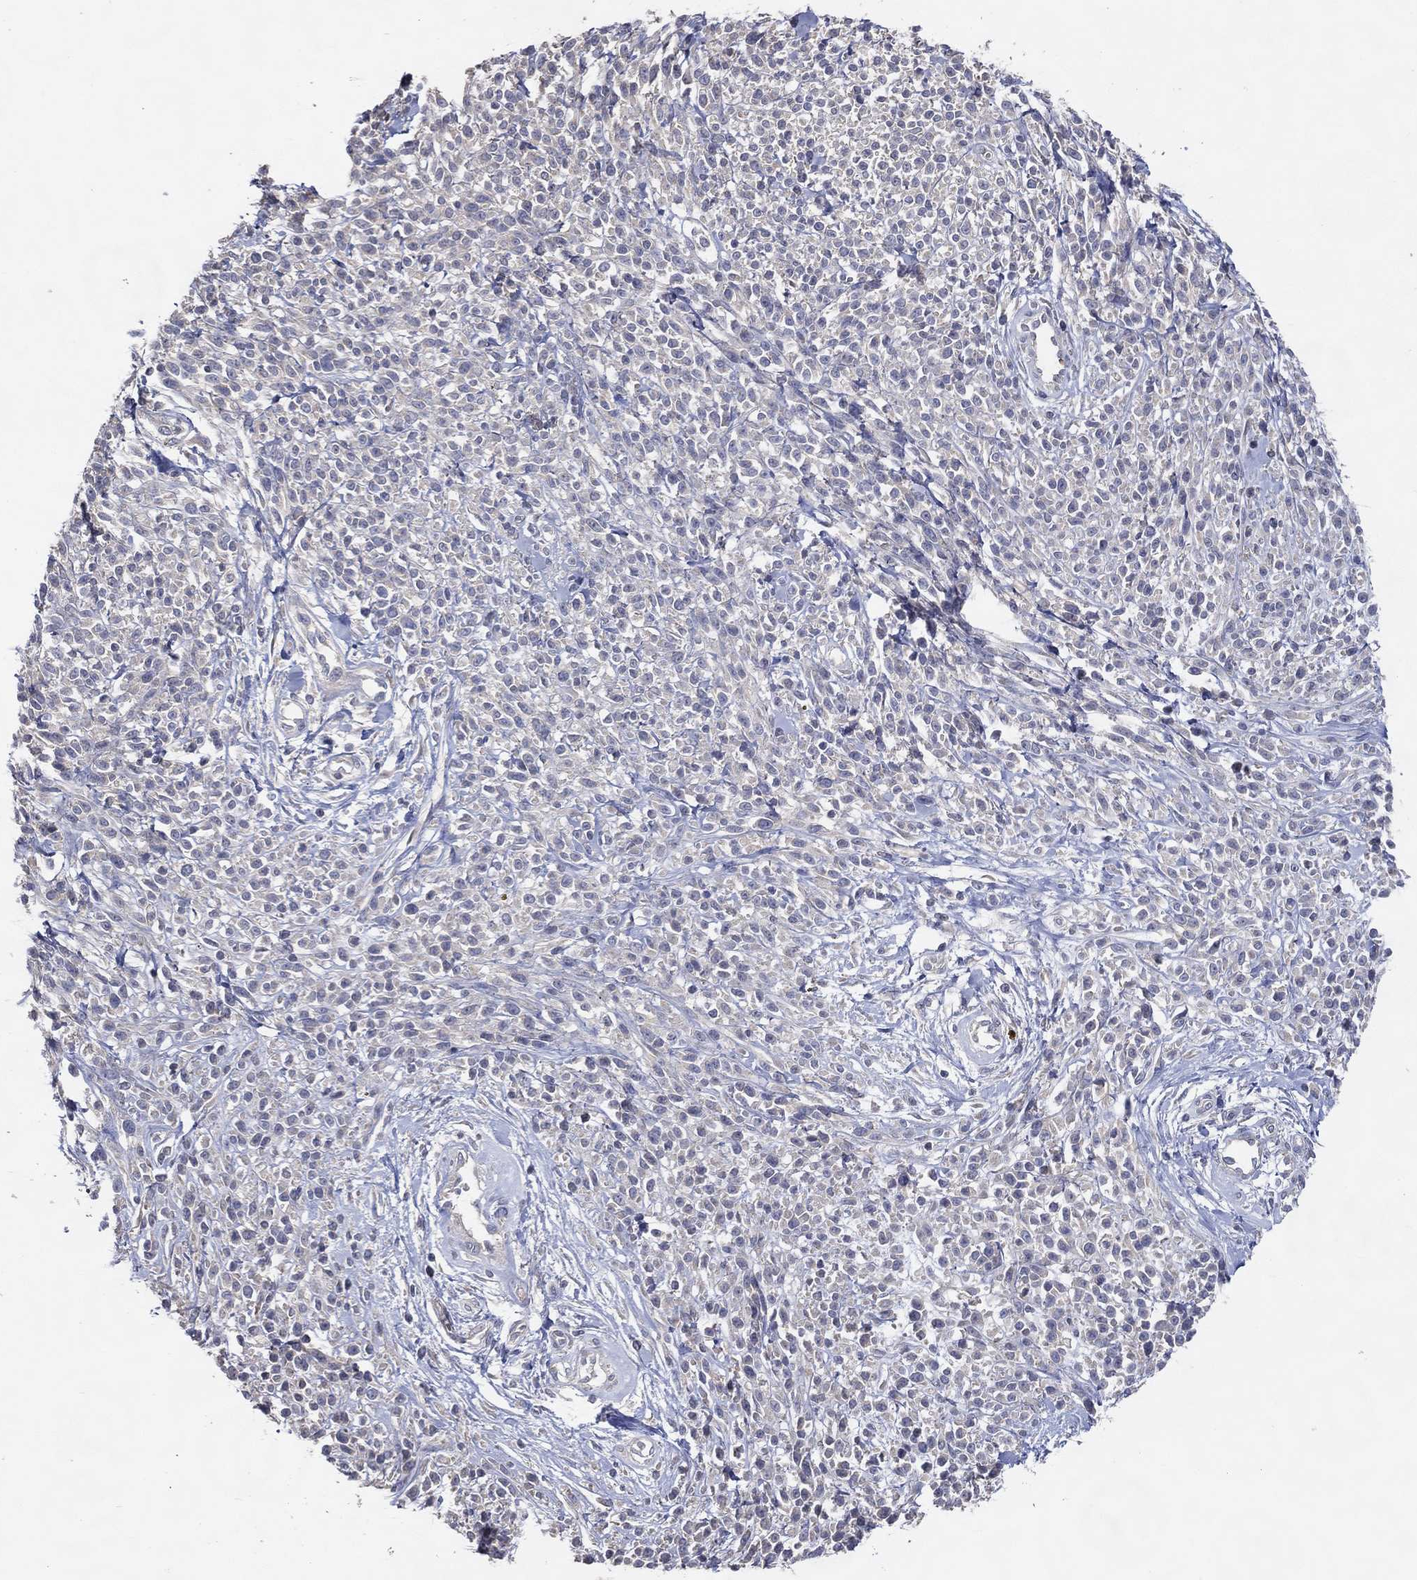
{"staining": {"intensity": "negative", "quantity": "none", "location": "none"}, "tissue": "melanoma", "cell_type": "Tumor cells", "image_type": "cancer", "snomed": [{"axis": "morphology", "description": "Malignant melanoma, NOS"}, {"axis": "topography", "description": "Skin"}, {"axis": "topography", "description": "Skin of trunk"}], "caption": "High power microscopy histopathology image of an immunohistochemistry (IHC) image of melanoma, revealing no significant expression in tumor cells. (DAB (3,3'-diaminobenzidine) immunohistochemistry (IHC), high magnification).", "gene": "DNAH7", "patient": {"sex": "male", "age": 74}}